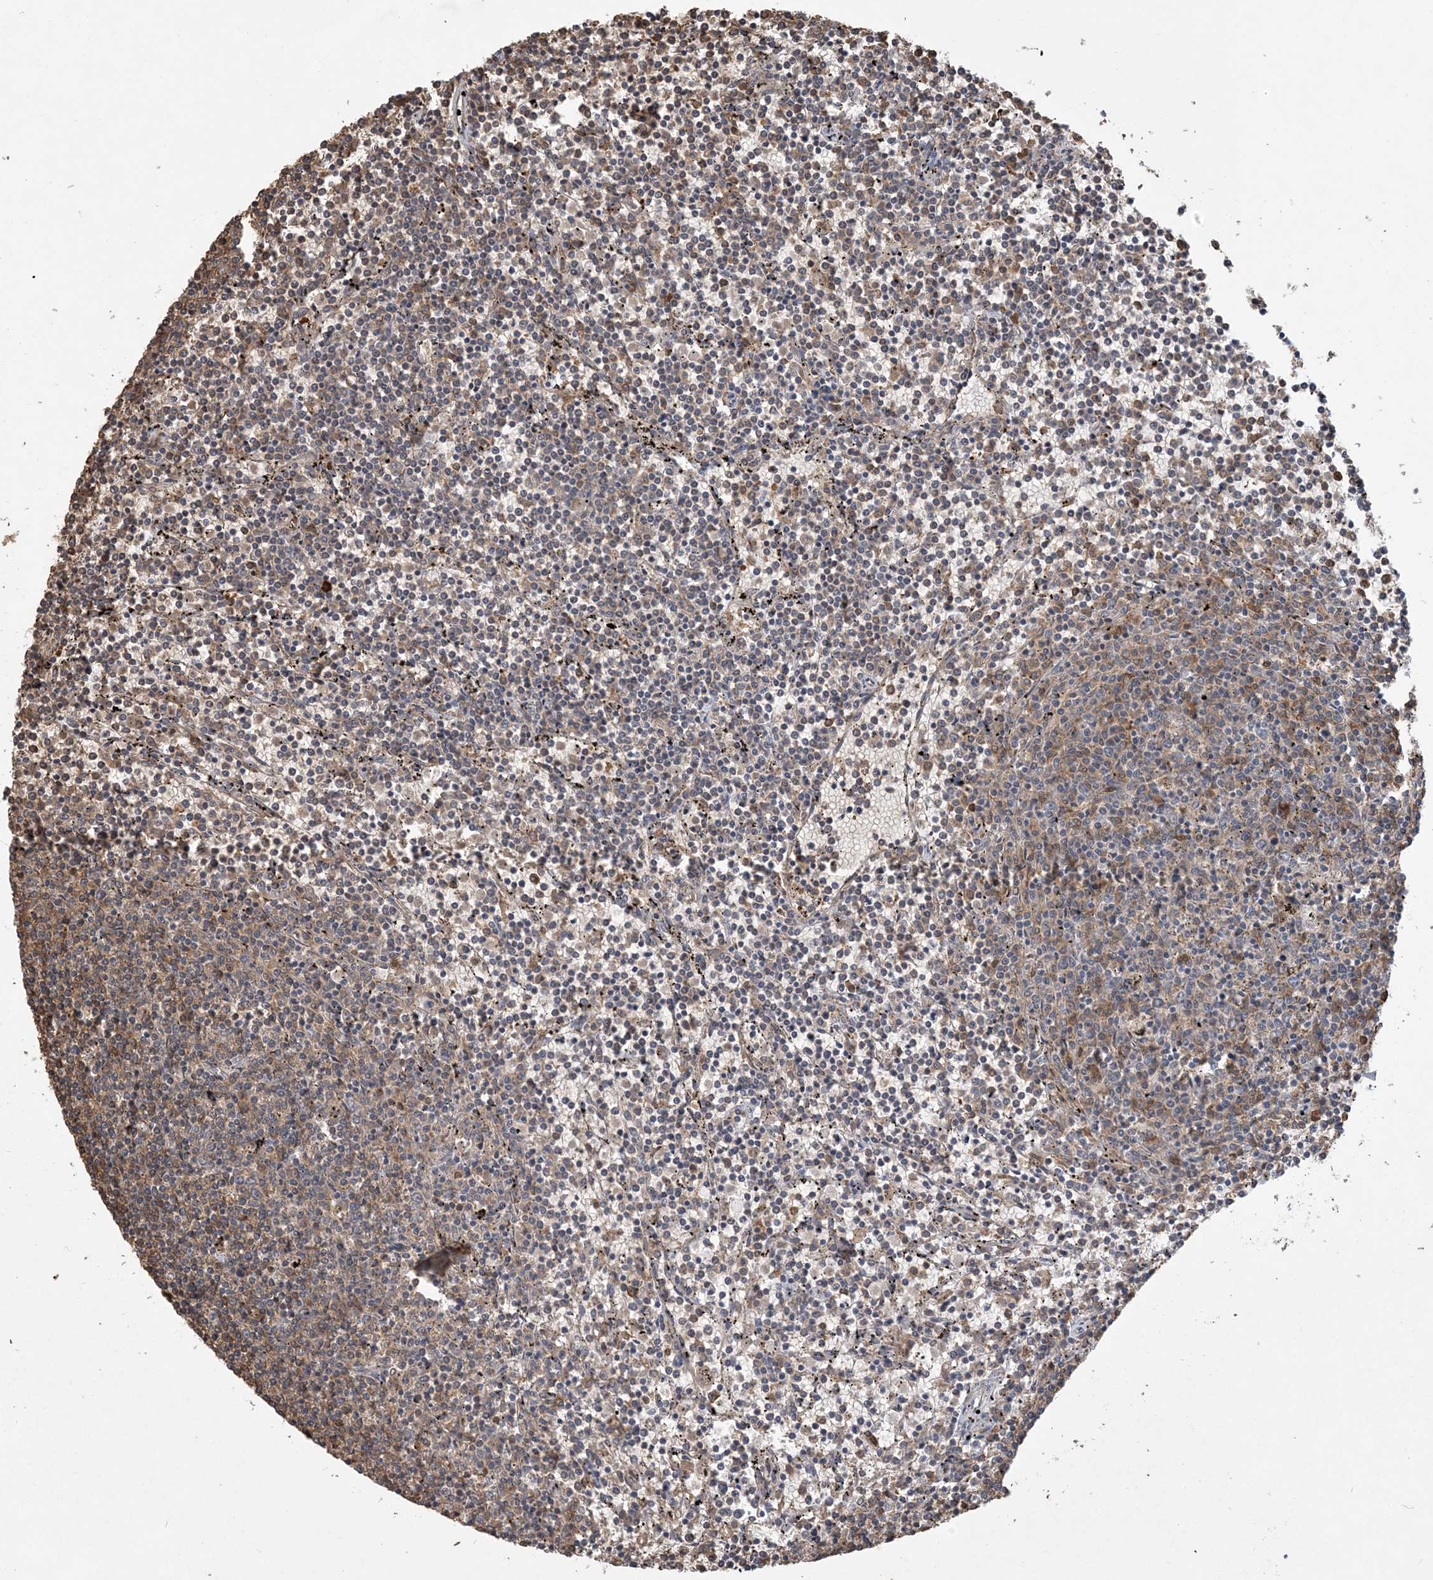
{"staining": {"intensity": "weak", "quantity": "25%-75%", "location": "cytoplasmic/membranous"}, "tissue": "lymphoma", "cell_type": "Tumor cells", "image_type": "cancer", "snomed": [{"axis": "morphology", "description": "Malignant lymphoma, non-Hodgkin's type, Low grade"}, {"axis": "topography", "description": "Spleen"}], "caption": "Protein expression analysis of human low-grade malignant lymphoma, non-Hodgkin's type reveals weak cytoplasmic/membranous positivity in approximately 25%-75% of tumor cells.", "gene": "TMSB4X", "patient": {"sex": "female", "age": 50}}